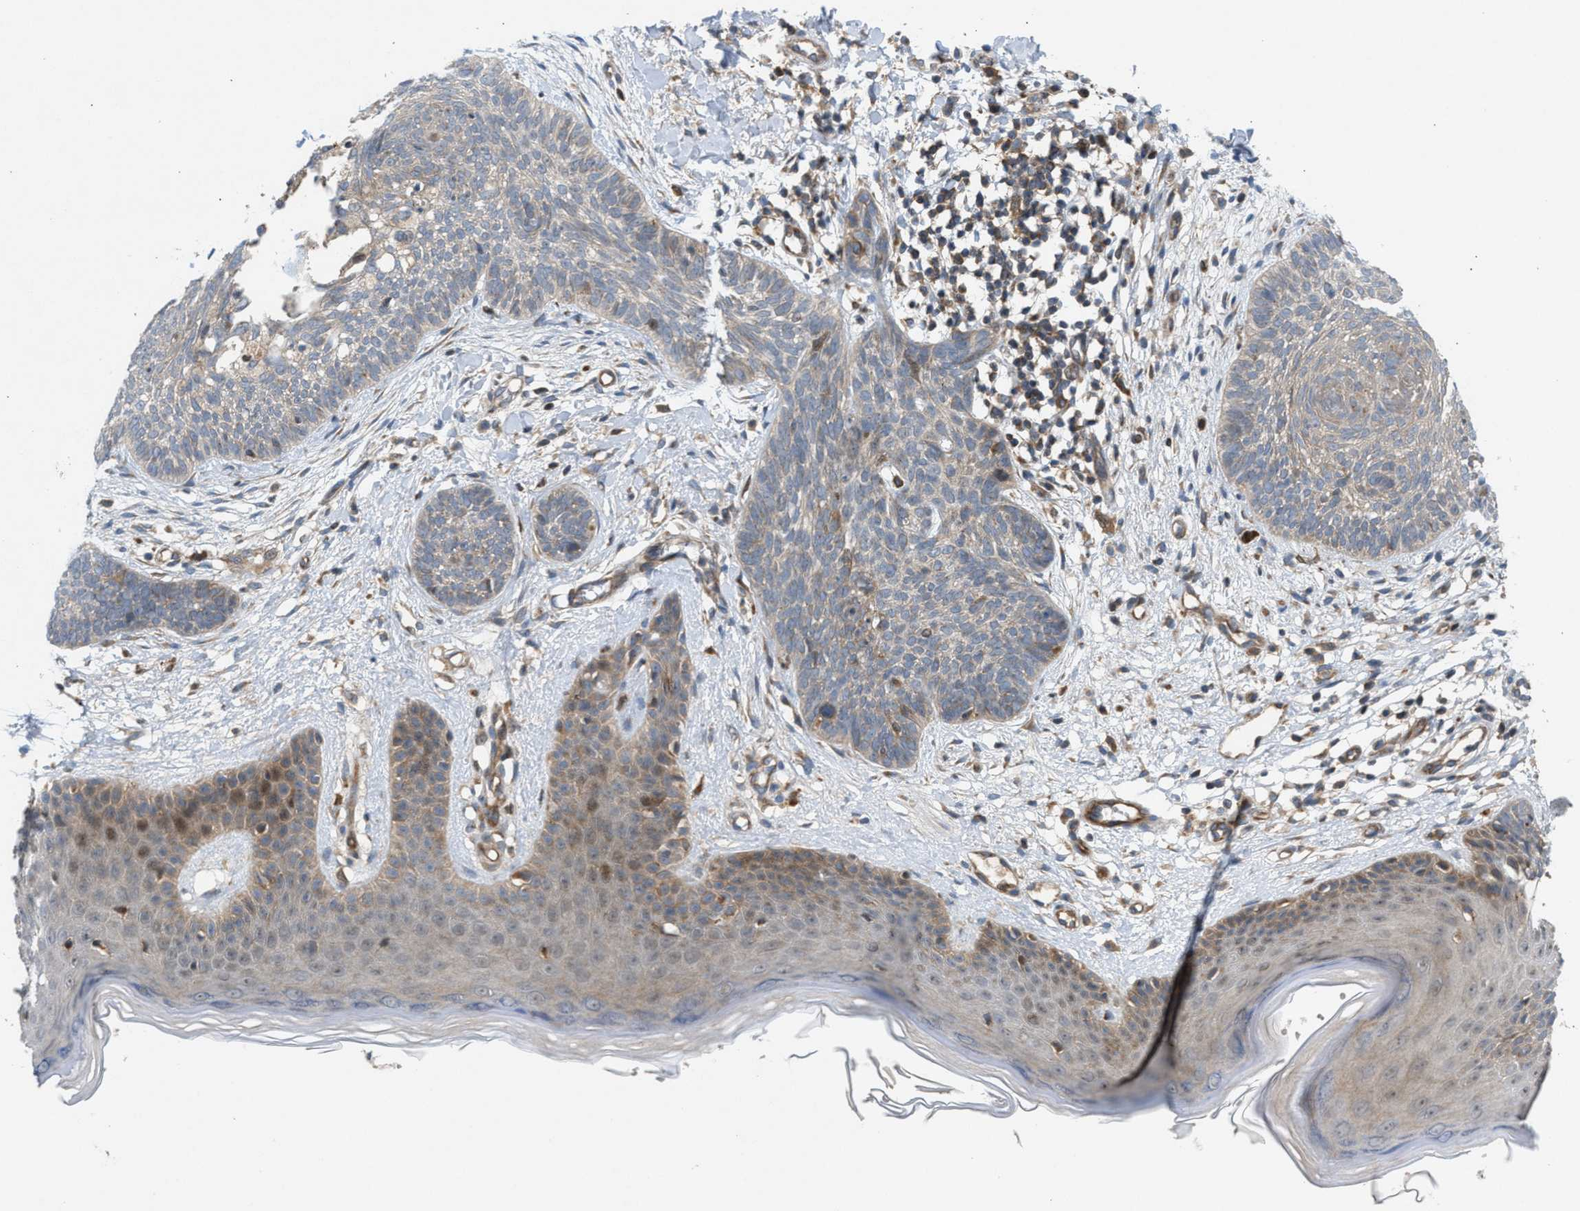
{"staining": {"intensity": "weak", "quantity": "<25%", "location": "cytoplasmic/membranous"}, "tissue": "skin cancer", "cell_type": "Tumor cells", "image_type": "cancer", "snomed": [{"axis": "morphology", "description": "Basal cell carcinoma"}, {"axis": "topography", "description": "Skin"}], "caption": "IHC of basal cell carcinoma (skin) reveals no positivity in tumor cells.", "gene": "CYB5D1", "patient": {"sex": "female", "age": 59}}